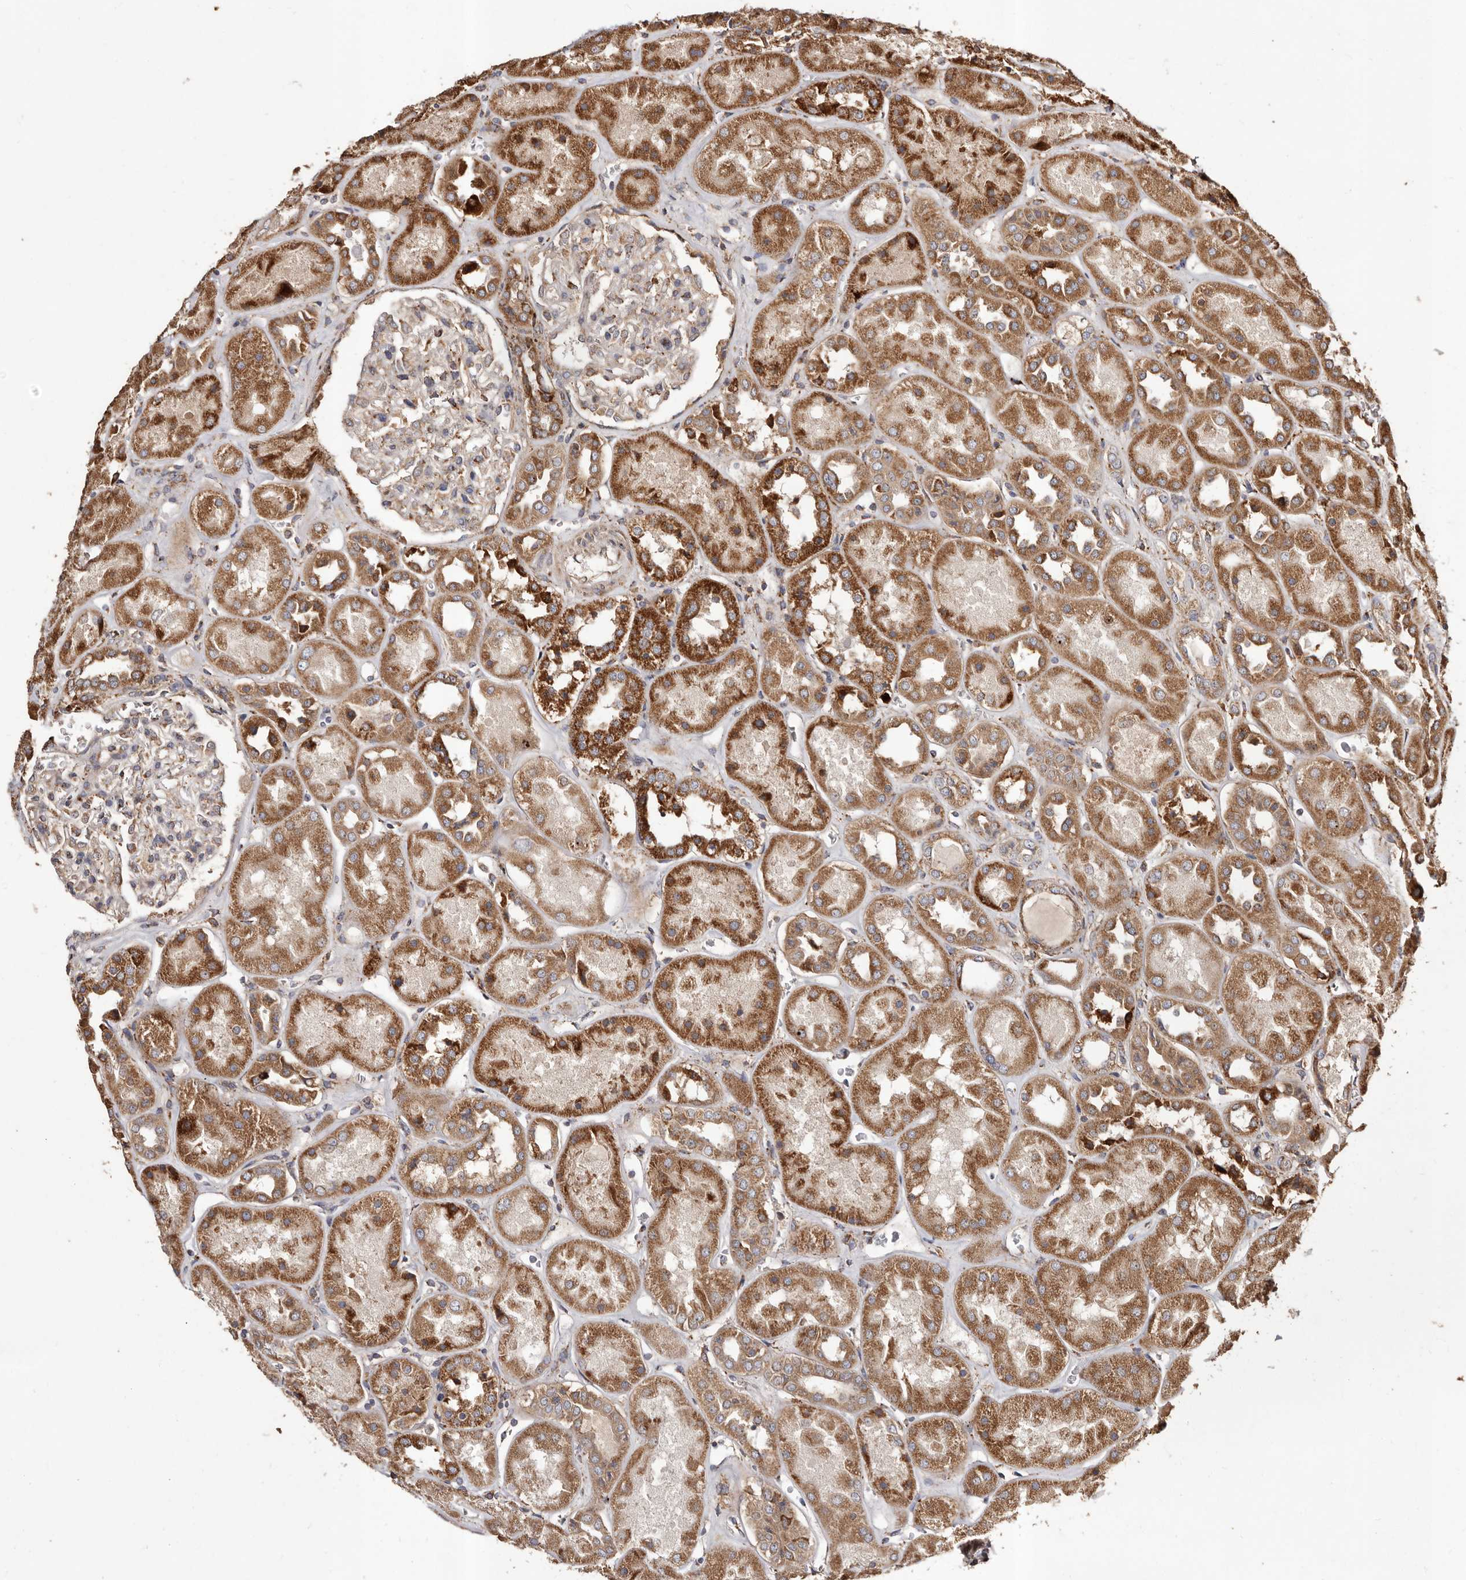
{"staining": {"intensity": "weak", "quantity": "<25%", "location": "cytoplasmic/membranous"}, "tissue": "kidney", "cell_type": "Cells in glomeruli", "image_type": "normal", "snomed": [{"axis": "morphology", "description": "Normal tissue, NOS"}, {"axis": "topography", "description": "Kidney"}], "caption": "The immunohistochemistry (IHC) micrograph has no significant expression in cells in glomeruli of kidney.", "gene": "STEAP2", "patient": {"sex": "male", "age": 70}}